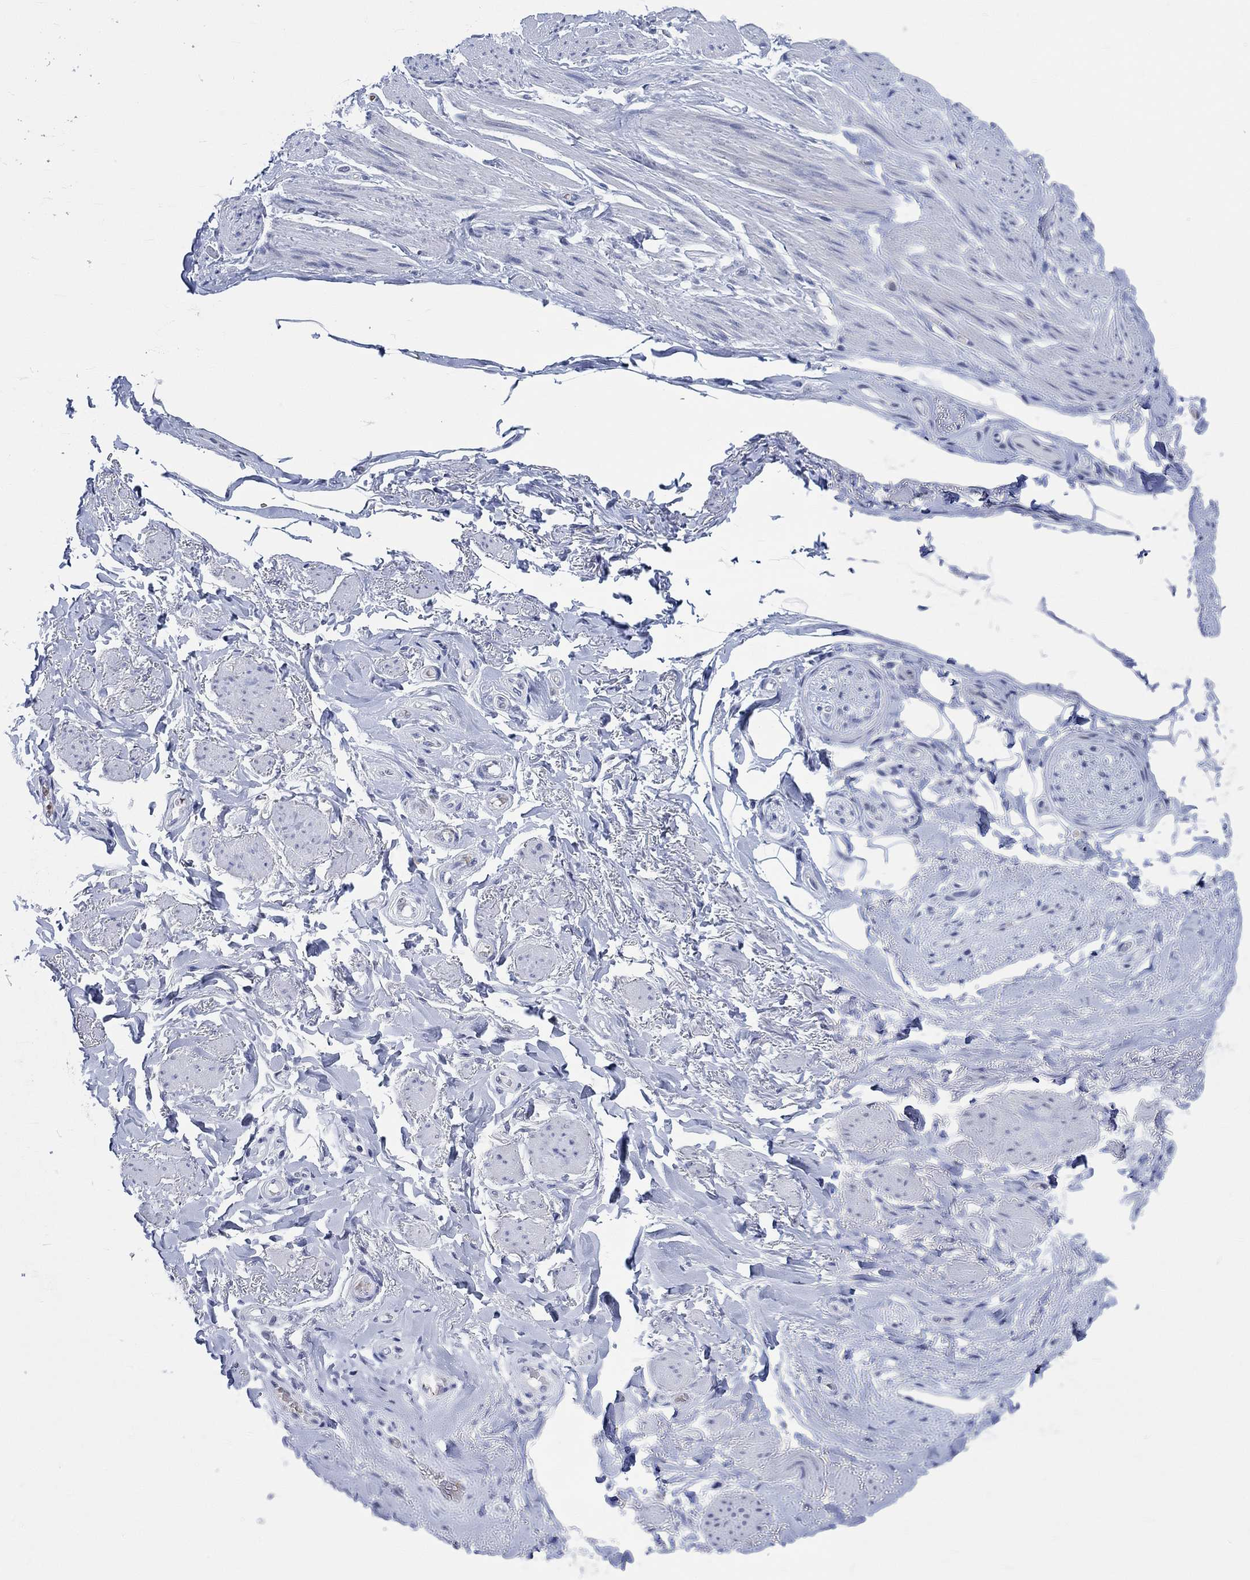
{"staining": {"intensity": "negative", "quantity": "none", "location": "none"}, "tissue": "soft tissue", "cell_type": "Fibroblasts", "image_type": "normal", "snomed": [{"axis": "morphology", "description": "Normal tissue, NOS"}, {"axis": "topography", "description": "Skeletal muscle"}, {"axis": "topography", "description": "Anal"}, {"axis": "topography", "description": "Peripheral nerve tissue"}], "caption": "Immunohistochemistry (IHC) of normal soft tissue exhibits no positivity in fibroblasts. The staining is performed using DAB brown chromogen with nuclei counter-stained in using hematoxylin.", "gene": "ZNF446", "patient": {"sex": "male", "age": 53}}